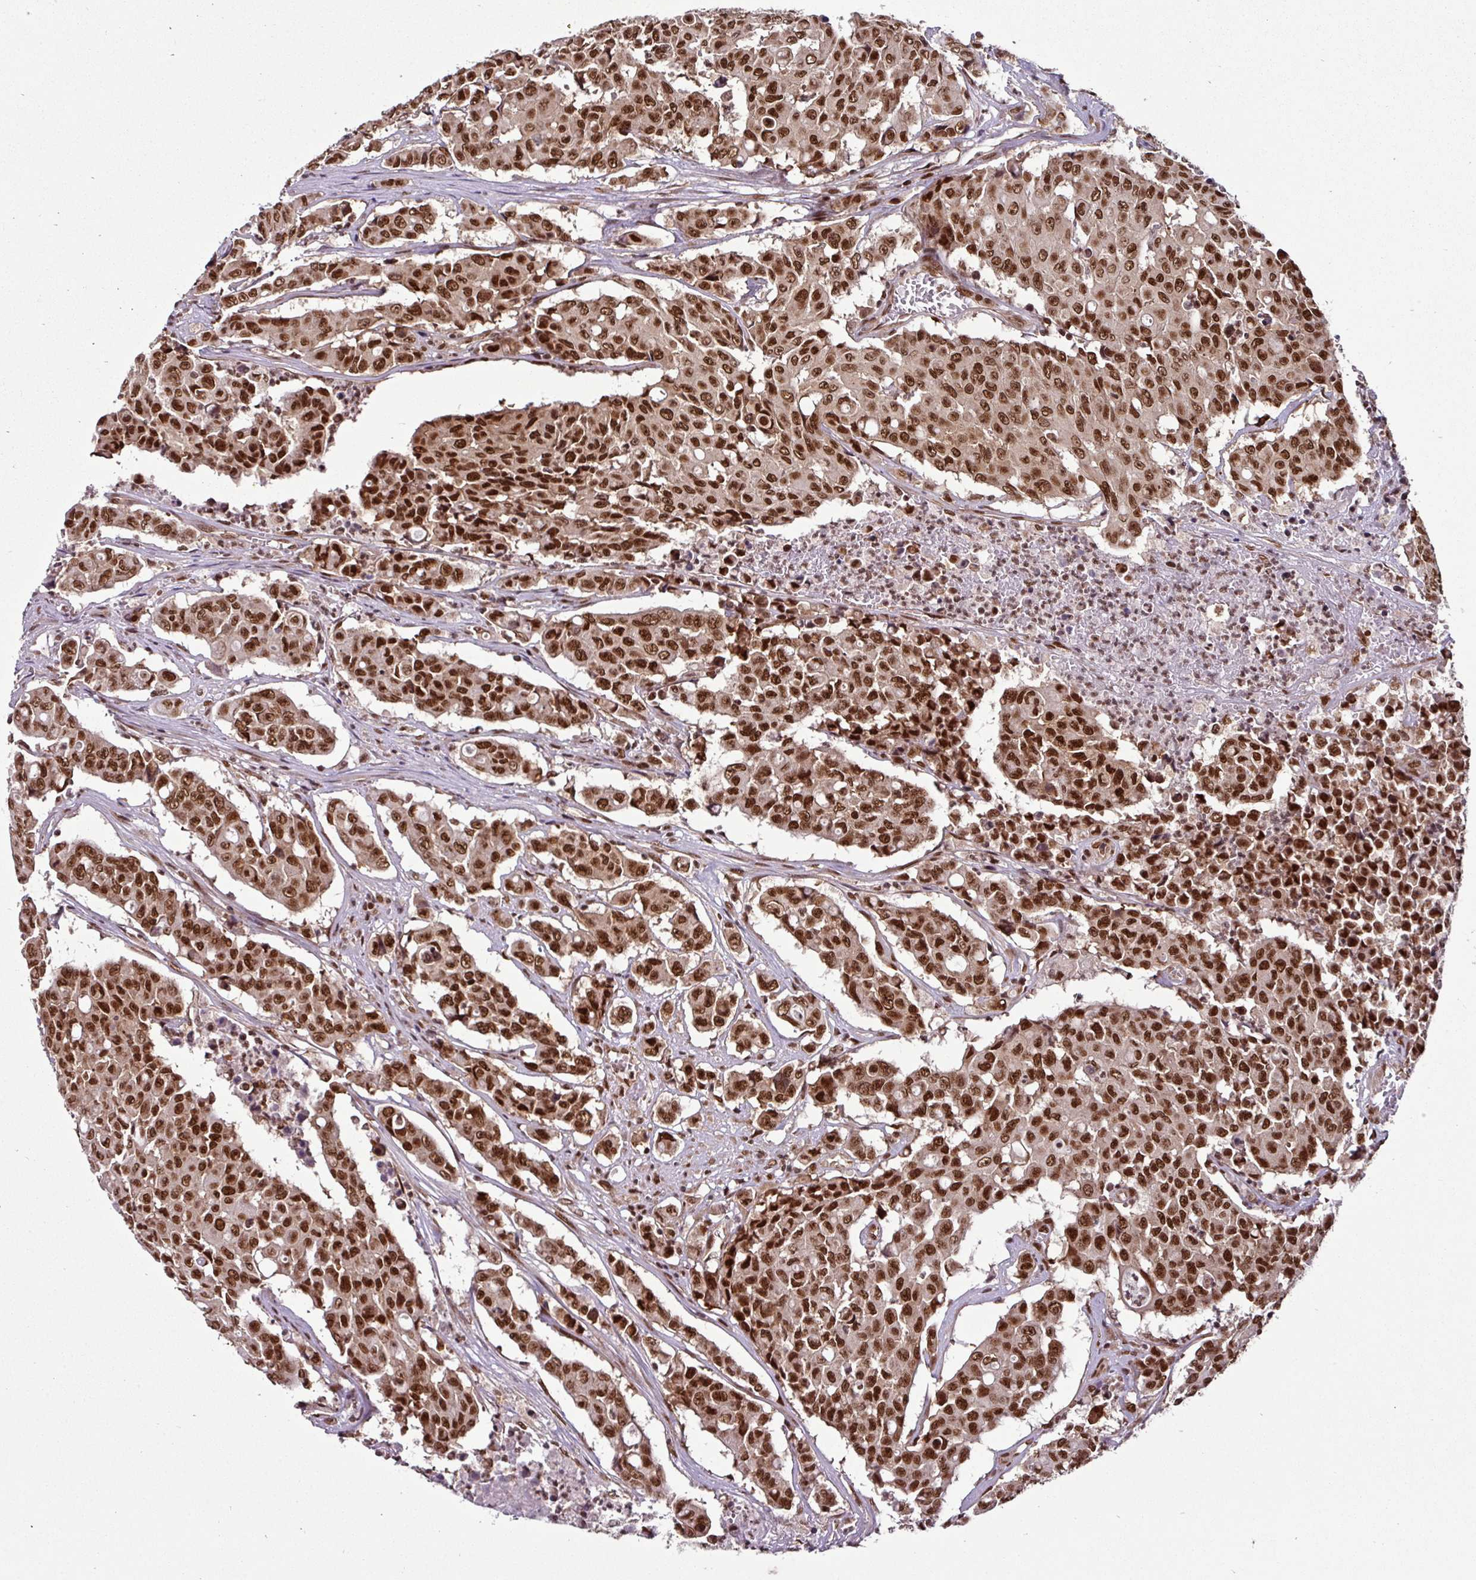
{"staining": {"intensity": "strong", "quantity": ">75%", "location": "nuclear"}, "tissue": "colorectal cancer", "cell_type": "Tumor cells", "image_type": "cancer", "snomed": [{"axis": "morphology", "description": "Adenocarcinoma, NOS"}, {"axis": "topography", "description": "Colon"}], "caption": "This is a histology image of IHC staining of colorectal cancer (adenocarcinoma), which shows strong staining in the nuclear of tumor cells.", "gene": "MORF4L2", "patient": {"sex": "male", "age": 51}}